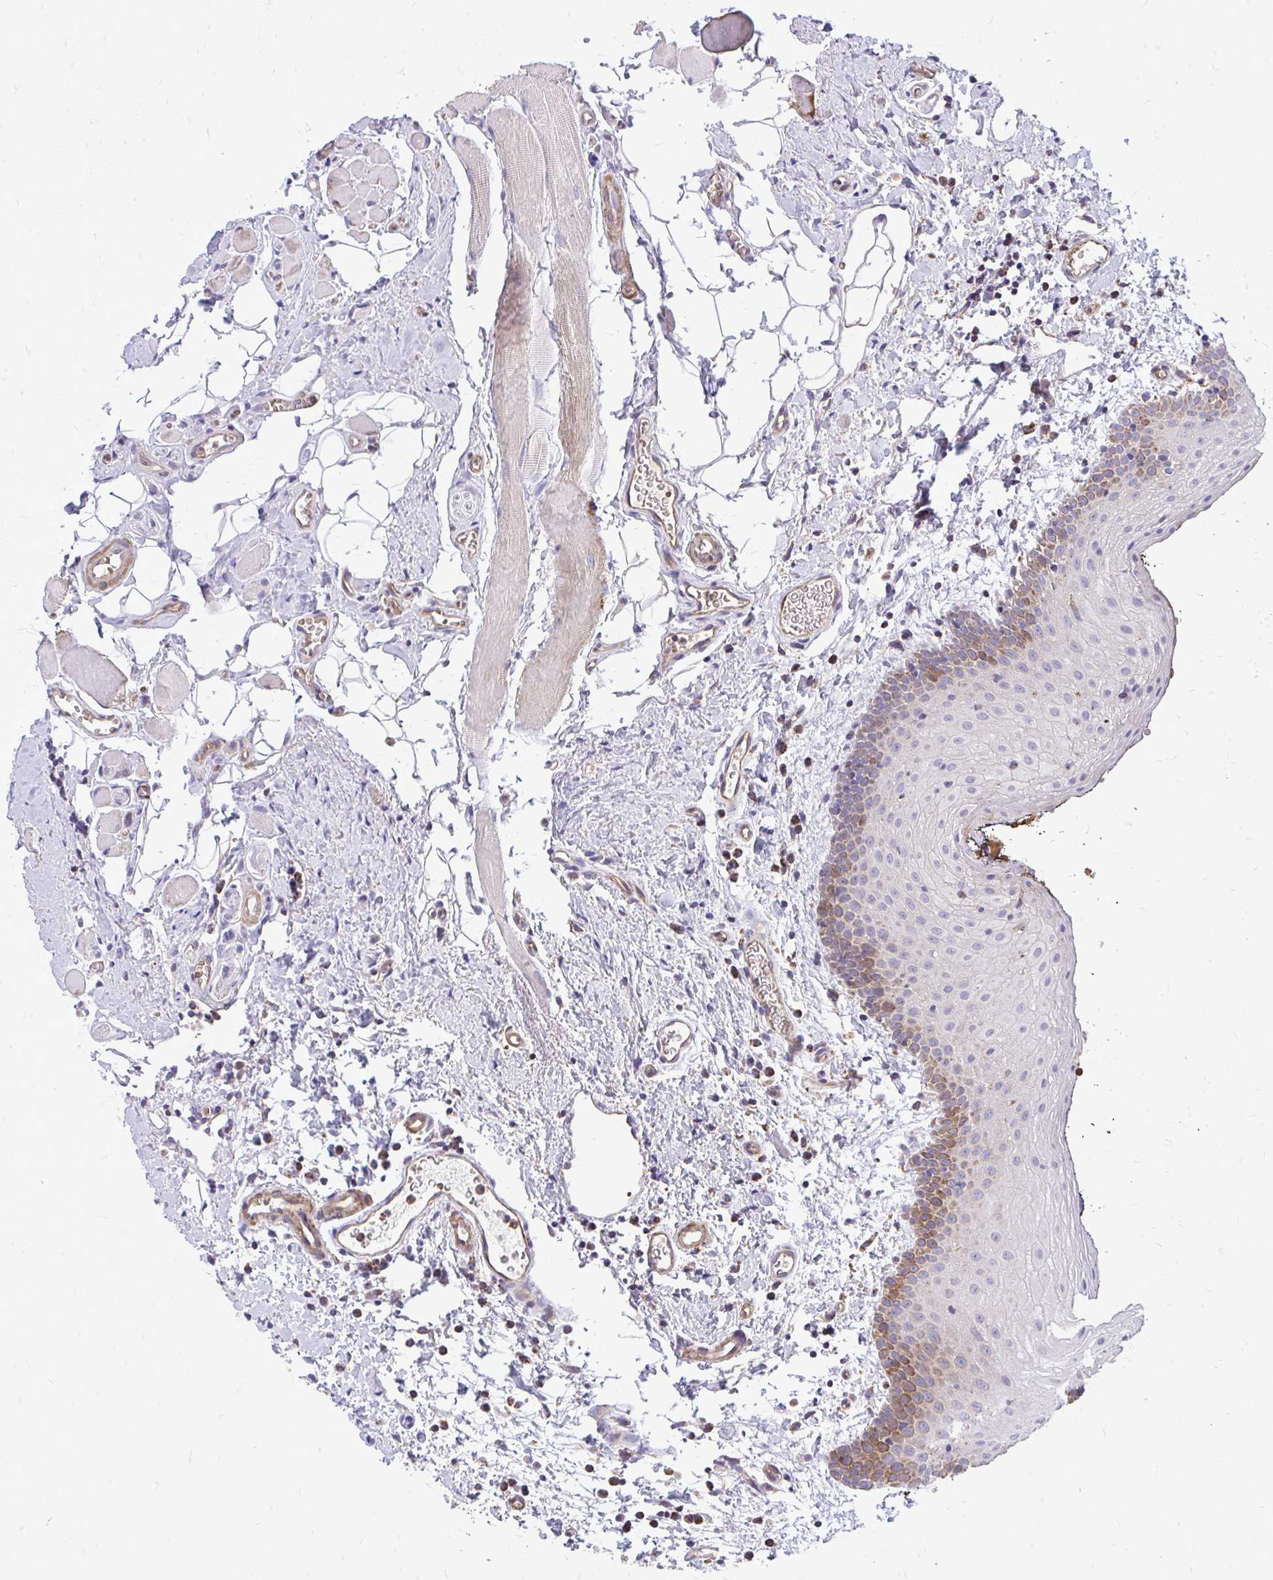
{"staining": {"intensity": "moderate", "quantity": "25%-75%", "location": "cytoplasmic/membranous"}, "tissue": "oral mucosa", "cell_type": "Squamous epithelial cells", "image_type": "normal", "snomed": [{"axis": "morphology", "description": "Normal tissue, NOS"}, {"axis": "morphology", "description": "Squamous cell carcinoma, NOS"}, {"axis": "topography", "description": "Oral tissue"}, {"axis": "topography", "description": "Head-Neck"}], "caption": "High-magnification brightfield microscopy of benign oral mucosa stained with DAB (brown) and counterstained with hematoxylin (blue). squamous epithelial cells exhibit moderate cytoplasmic/membranous expression is appreciated in approximately25%-75% of cells. (DAB (3,3'-diaminobenzidine) = brown stain, brightfield microscopy at high magnification).", "gene": "UBE2C", "patient": {"sex": "male", "age": 58}}